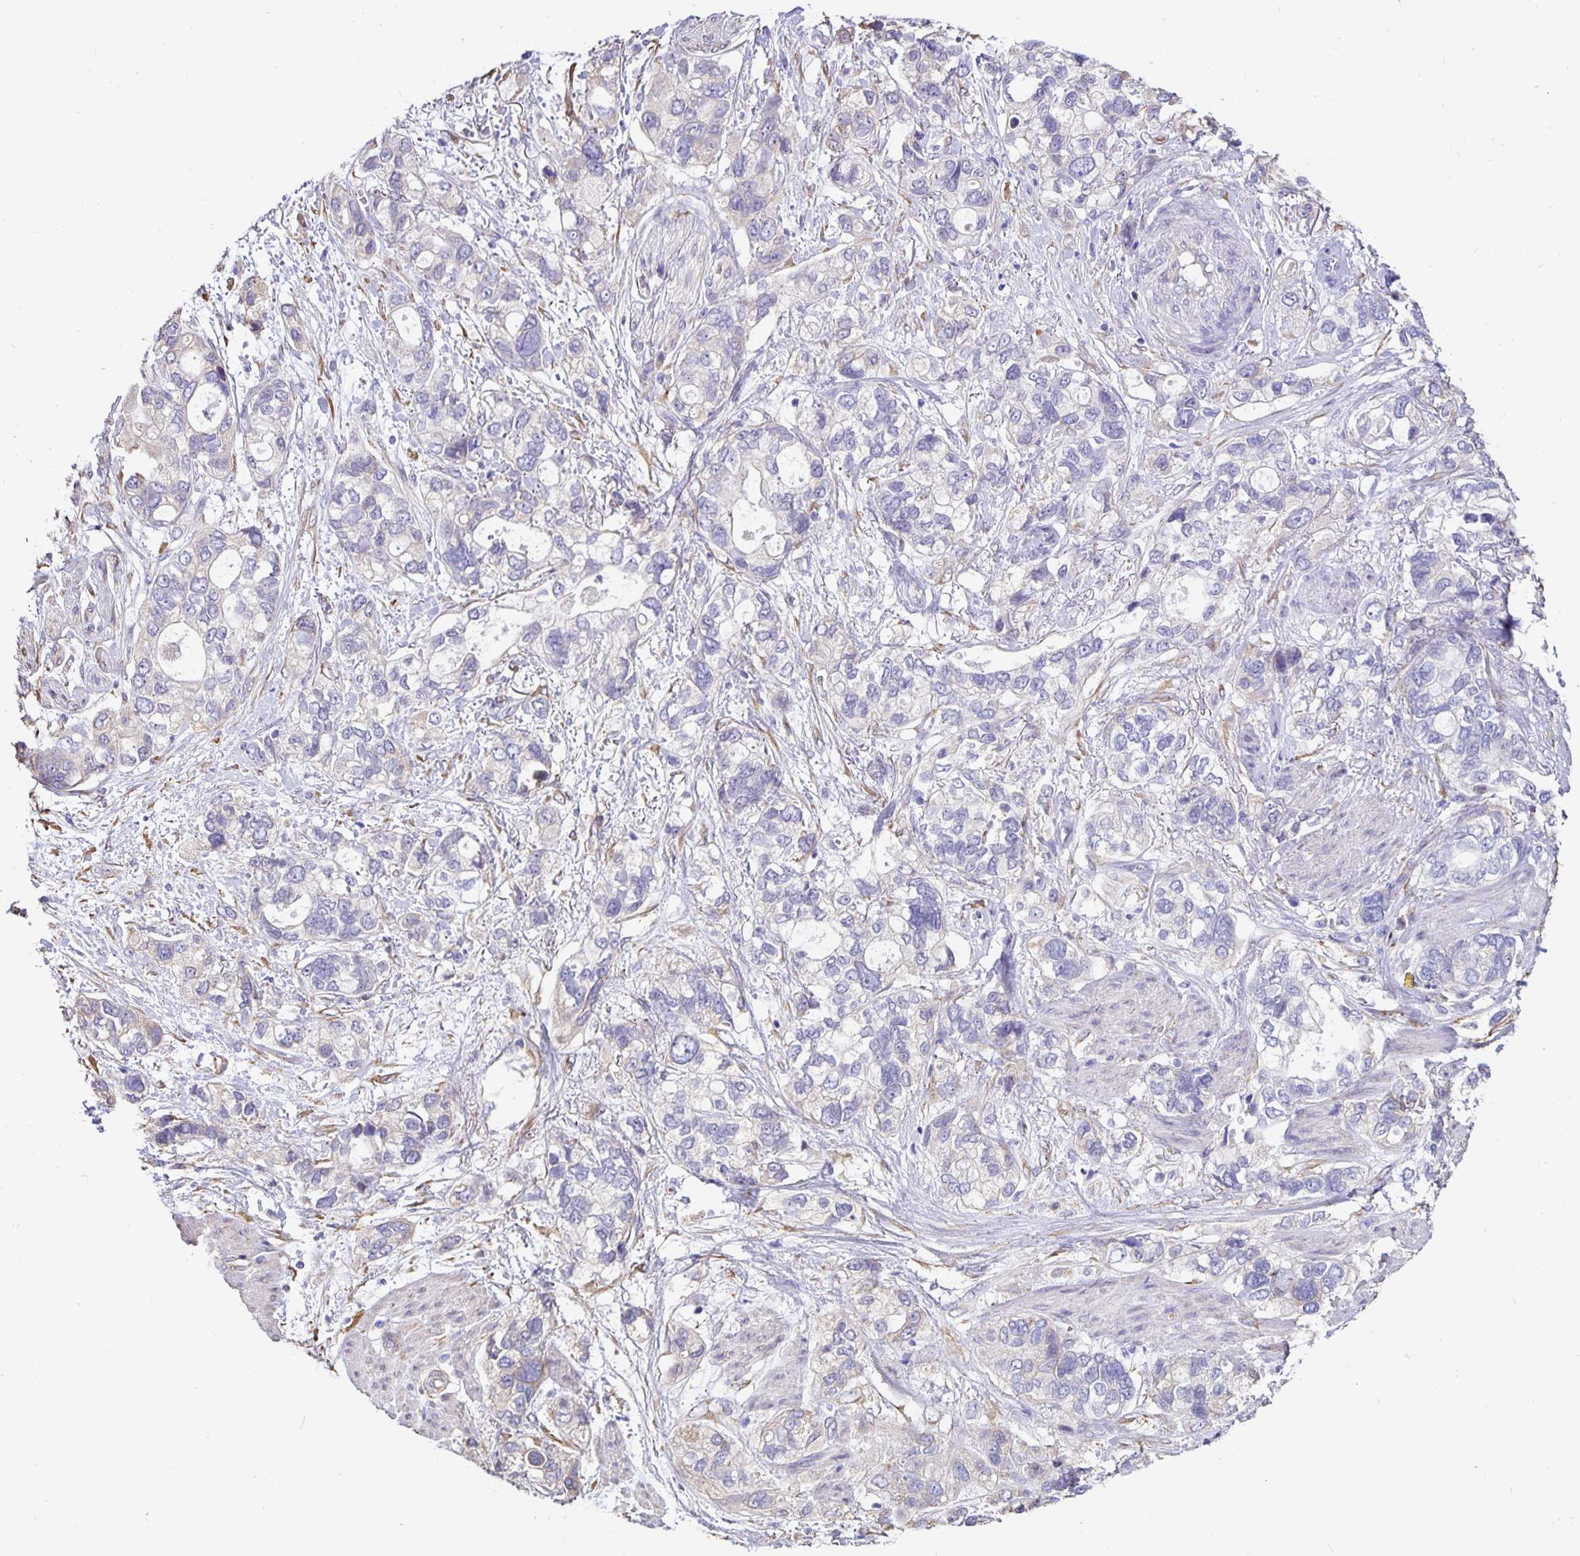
{"staining": {"intensity": "negative", "quantity": "none", "location": "none"}, "tissue": "stomach cancer", "cell_type": "Tumor cells", "image_type": "cancer", "snomed": [{"axis": "morphology", "description": "Adenocarcinoma, NOS"}, {"axis": "topography", "description": "Stomach, upper"}], "caption": "IHC of stomach cancer reveals no expression in tumor cells. Brightfield microscopy of IHC stained with DAB (3,3'-diaminobenzidine) (brown) and hematoxylin (blue), captured at high magnification.", "gene": "DNAI2", "patient": {"sex": "female", "age": 81}}